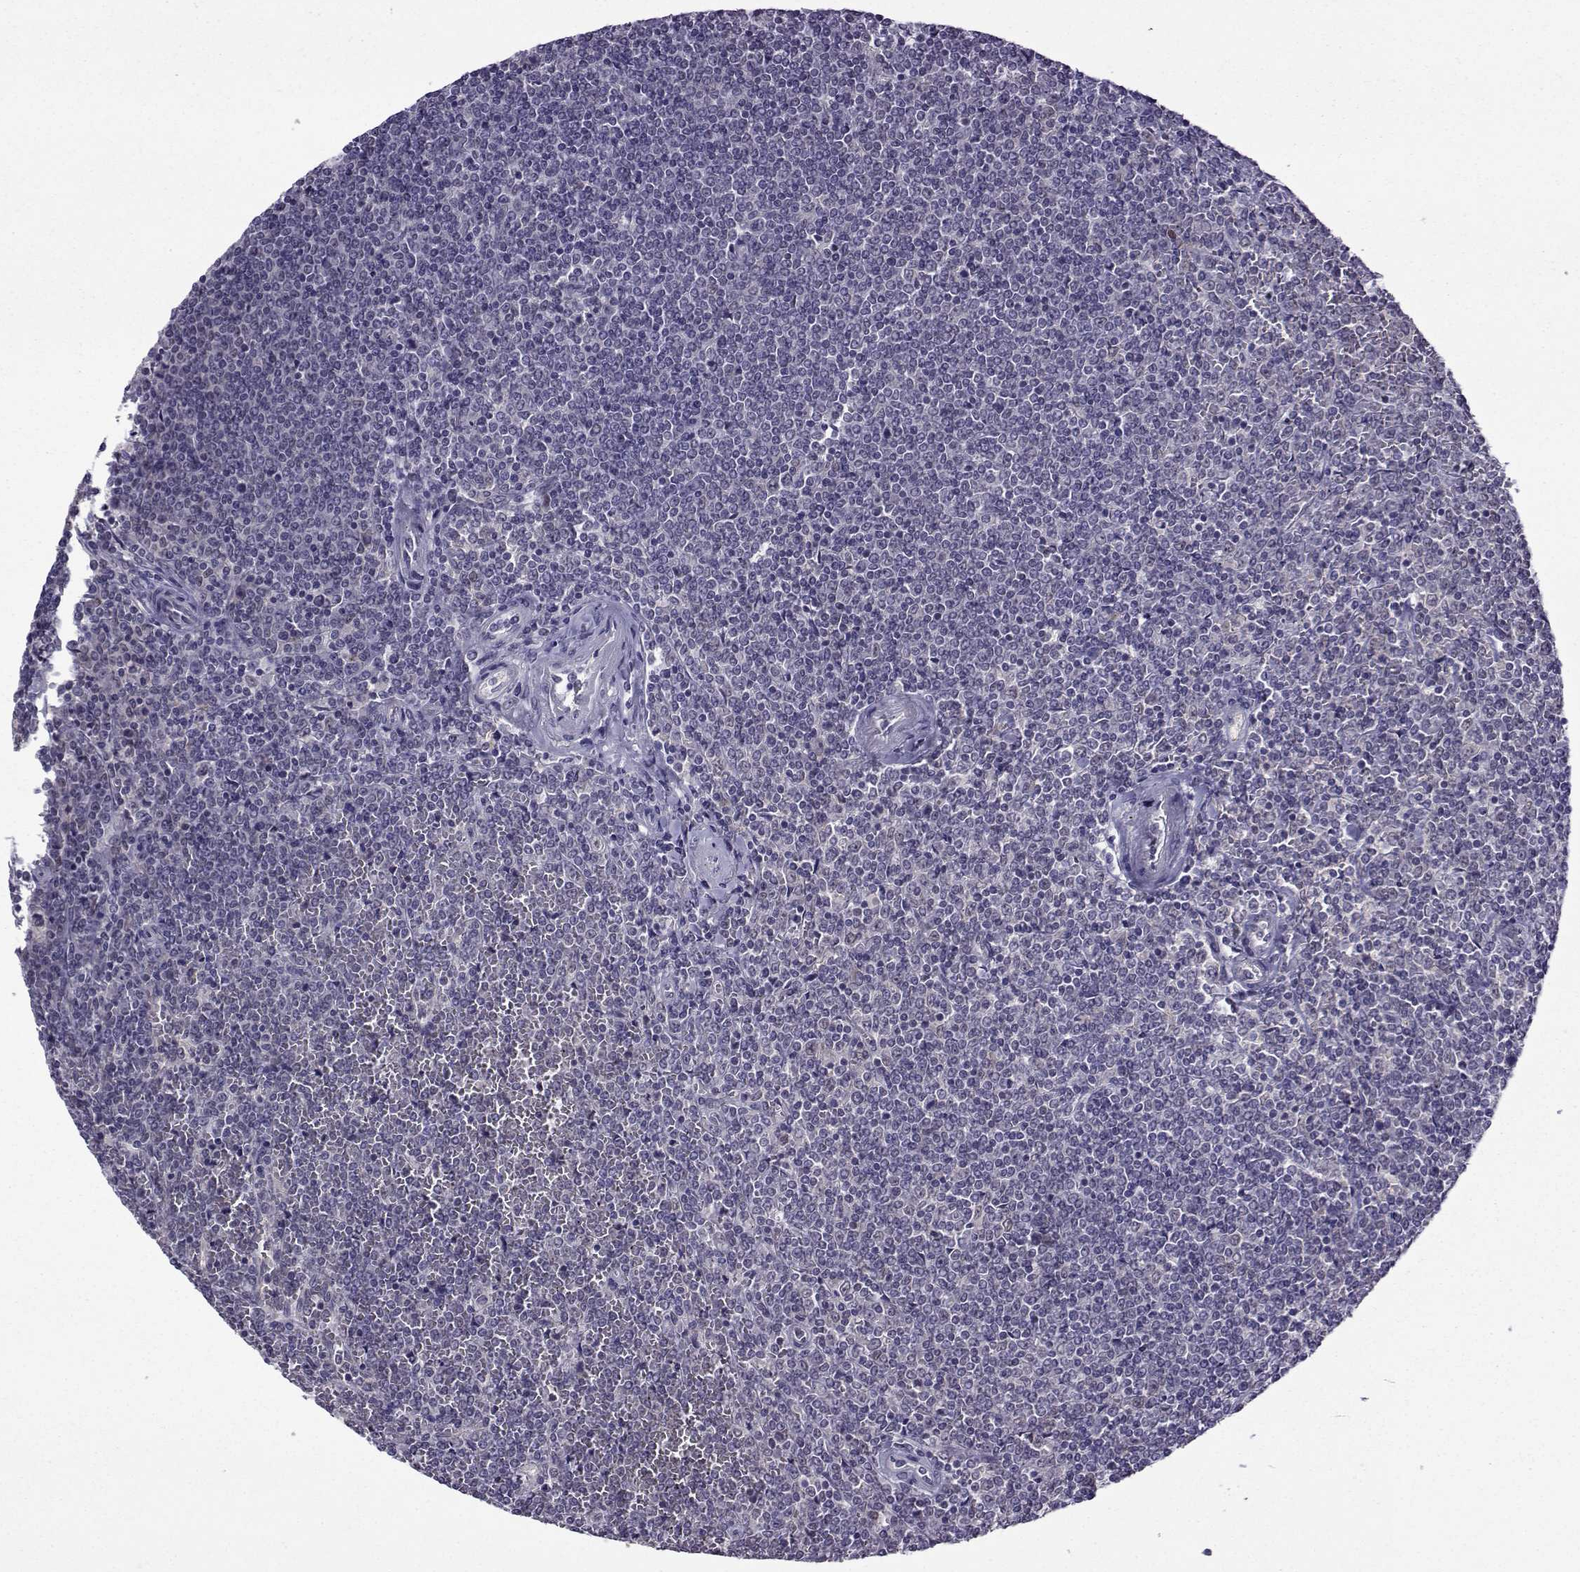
{"staining": {"intensity": "negative", "quantity": "none", "location": "none"}, "tissue": "lymphoma", "cell_type": "Tumor cells", "image_type": "cancer", "snomed": [{"axis": "morphology", "description": "Malignant lymphoma, non-Hodgkin's type, Low grade"}, {"axis": "topography", "description": "Spleen"}], "caption": "There is no significant staining in tumor cells of lymphoma.", "gene": "DDX20", "patient": {"sex": "female", "age": 19}}